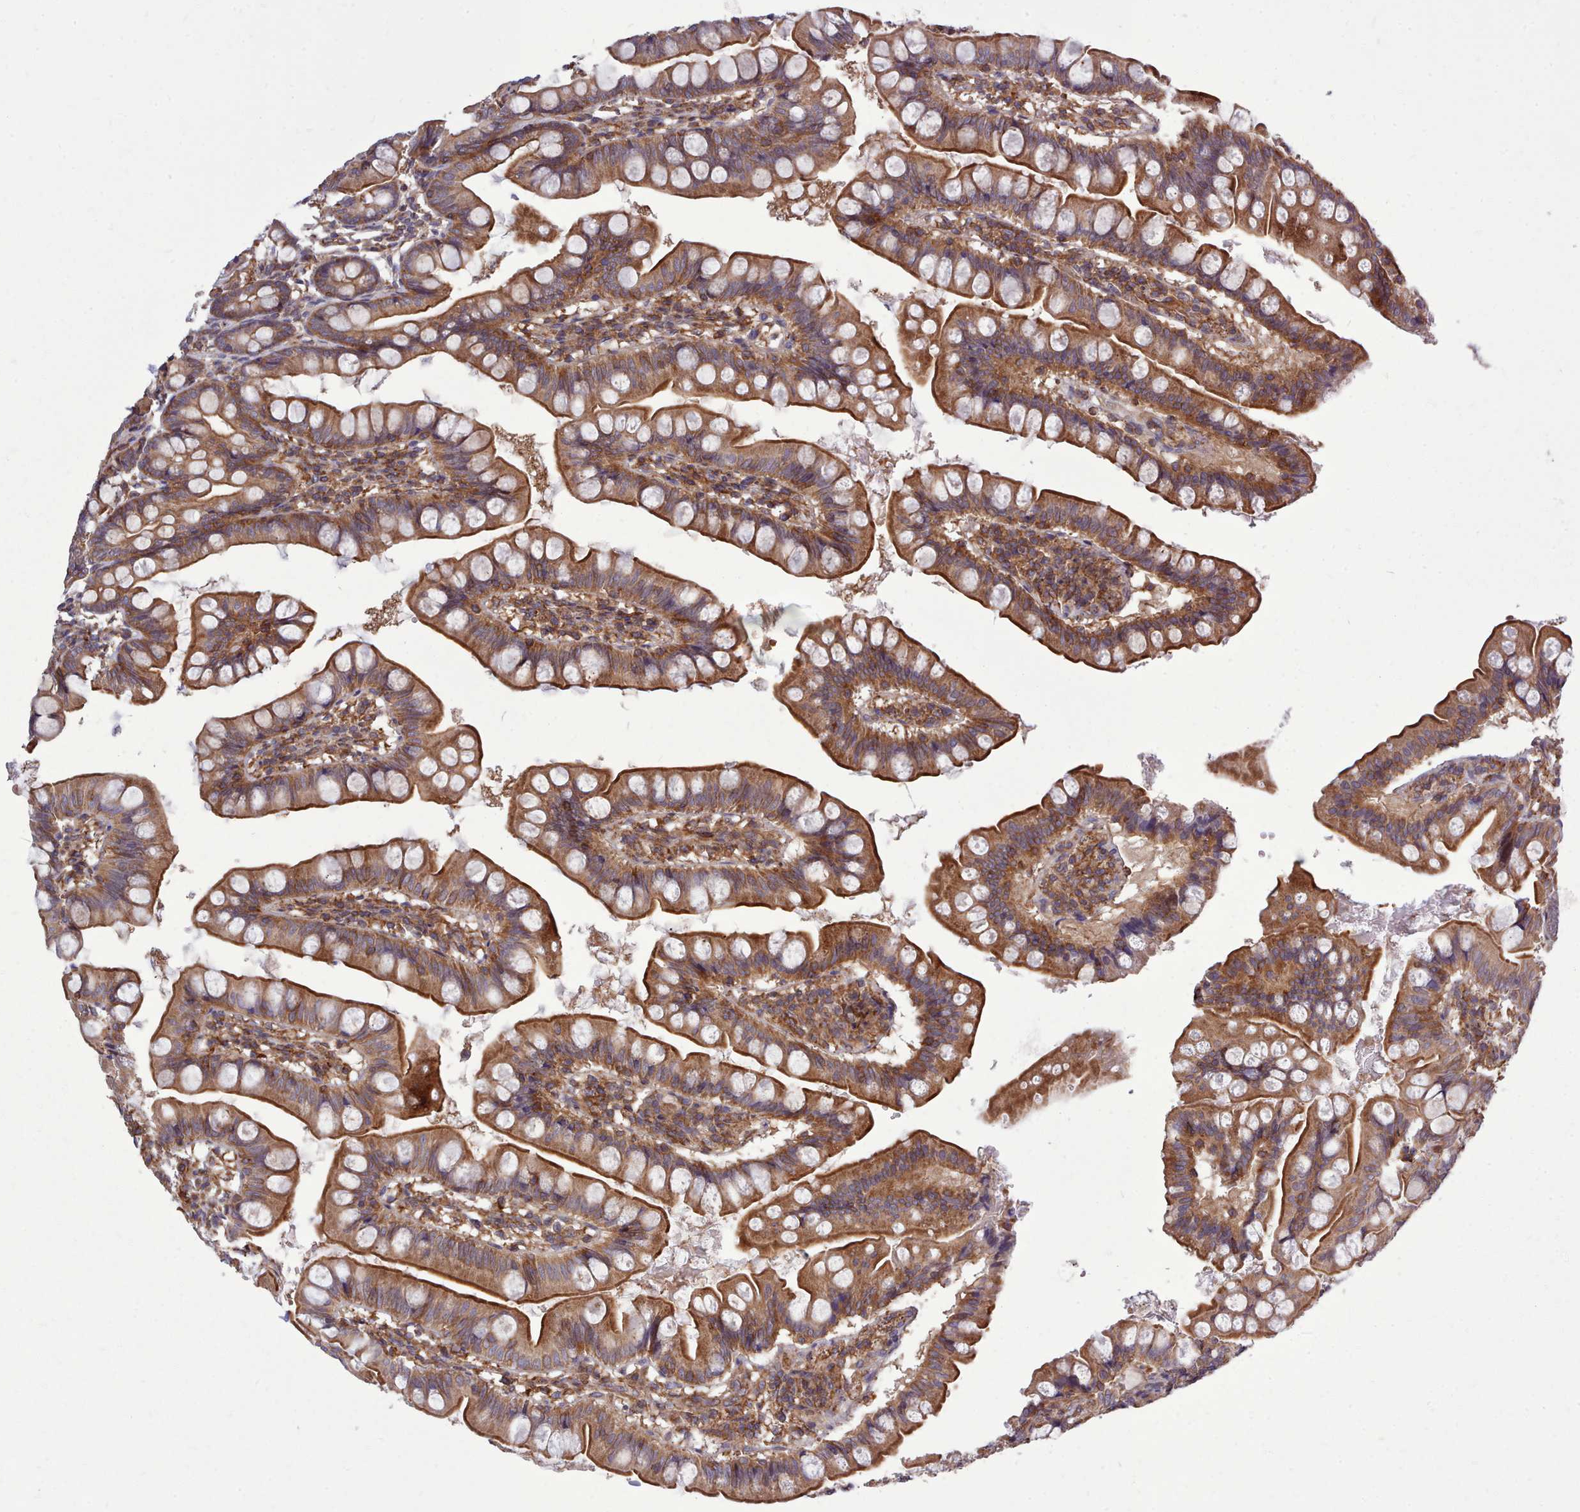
{"staining": {"intensity": "moderate", "quantity": ">75%", "location": "cytoplasmic/membranous"}, "tissue": "small intestine", "cell_type": "Glandular cells", "image_type": "normal", "snomed": [{"axis": "morphology", "description": "Normal tissue, NOS"}, {"axis": "topography", "description": "Small intestine"}], "caption": "Normal small intestine reveals moderate cytoplasmic/membranous staining in approximately >75% of glandular cells, visualized by immunohistochemistry. (Brightfield microscopy of DAB IHC at high magnification).", "gene": "STUB1", "patient": {"sex": "male", "age": 7}}